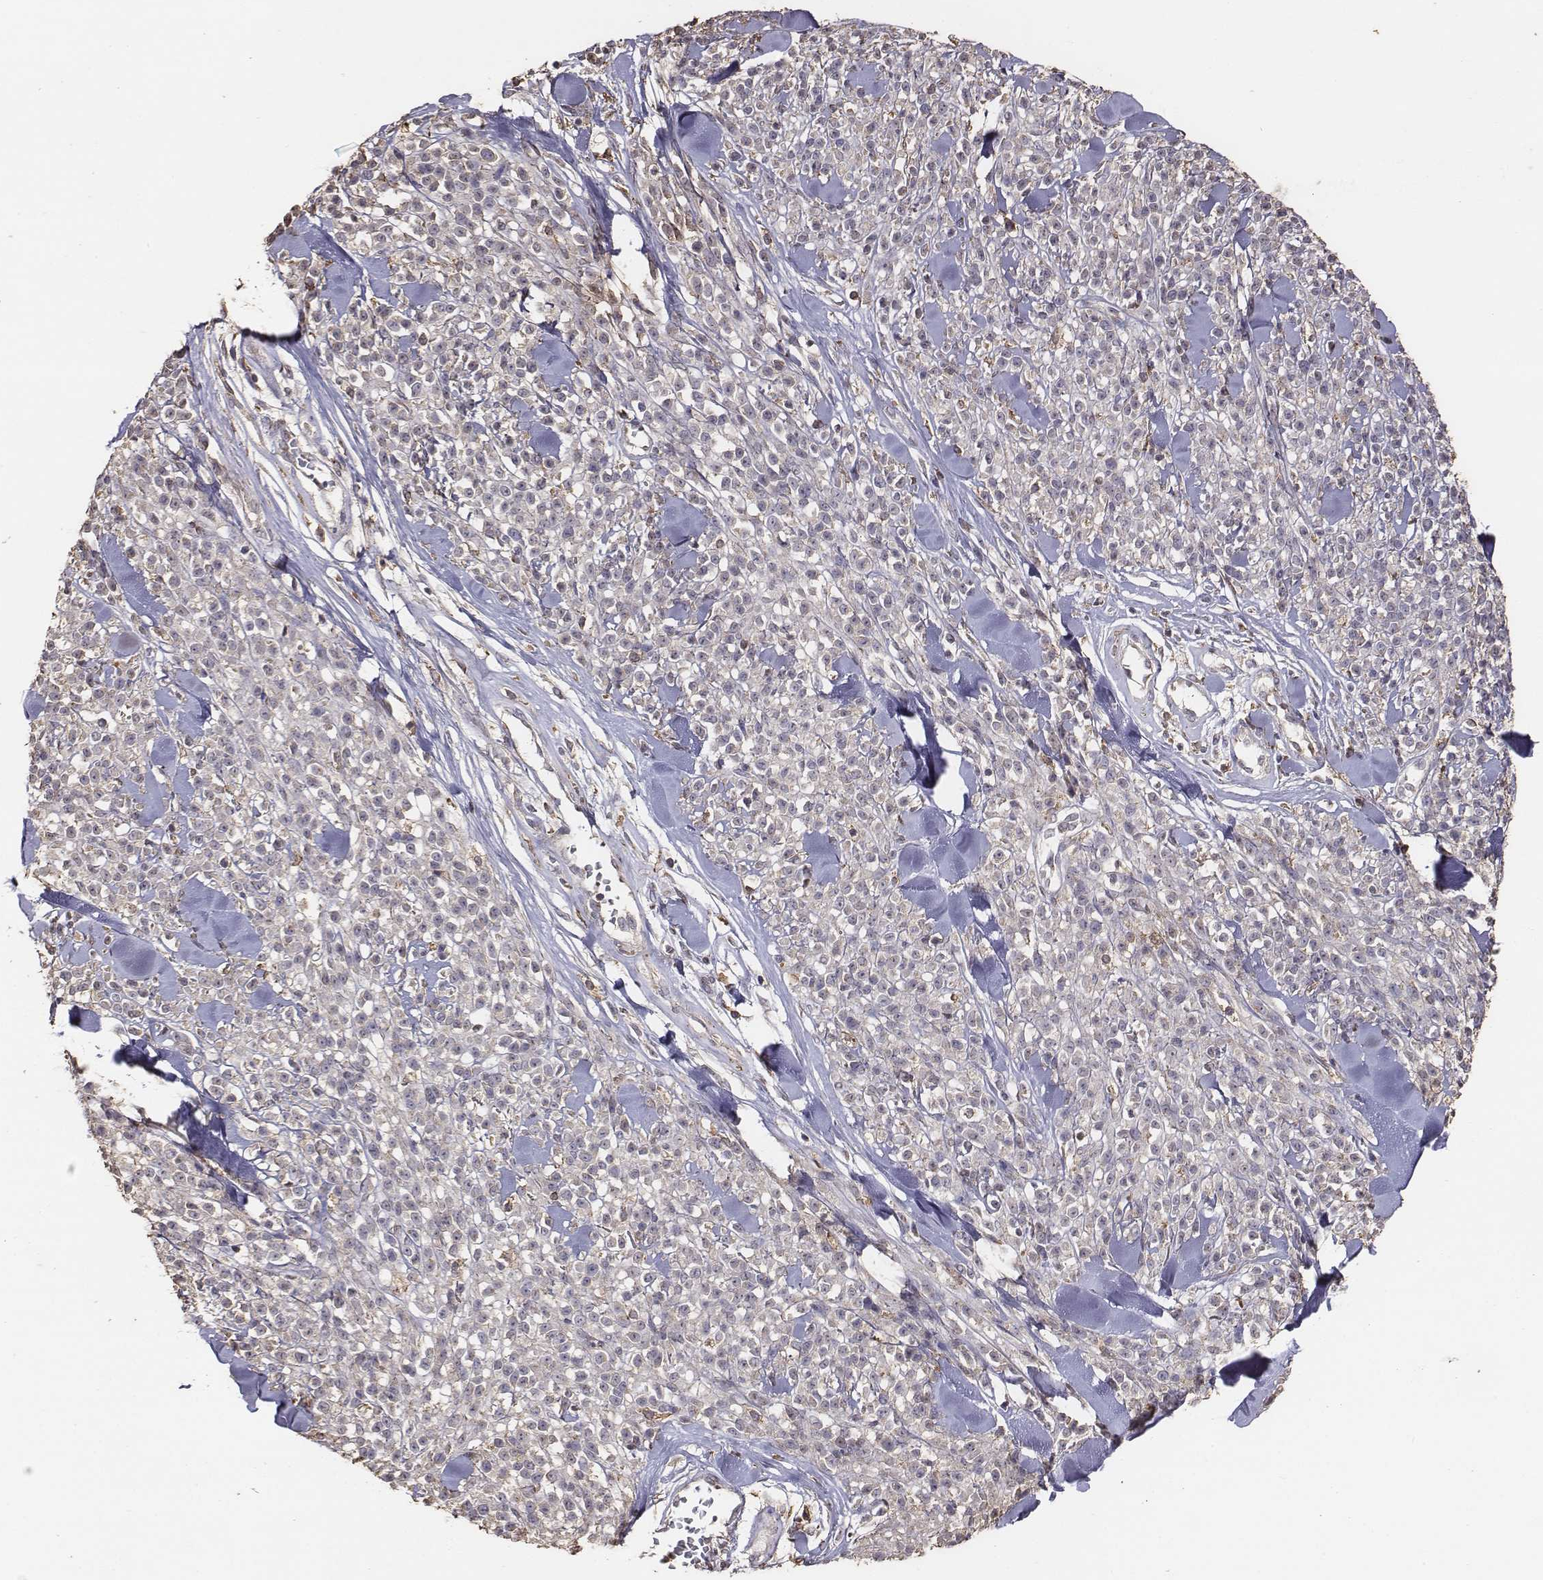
{"staining": {"intensity": "weak", "quantity": ">75%", "location": "cytoplasmic/membranous"}, "tissue": "melanoma", "cell_type": "Tumor cells", "image_type": "cancer", "snomed": [{"axis": "morphology", "description": "Malignant melanoma, NOS"}, {"axis": "topography", "description": "Skin"}, {"axis": "topography", "description": "Skin of trunk"}], "caption": "Melanoma stained for a protein (brown) displays weak cytoplasmic/membranous positive positivity in approximately >75% of tumor cells.", "gene": "AP1B1", "patient": {"sex": "male", "age": 74}}